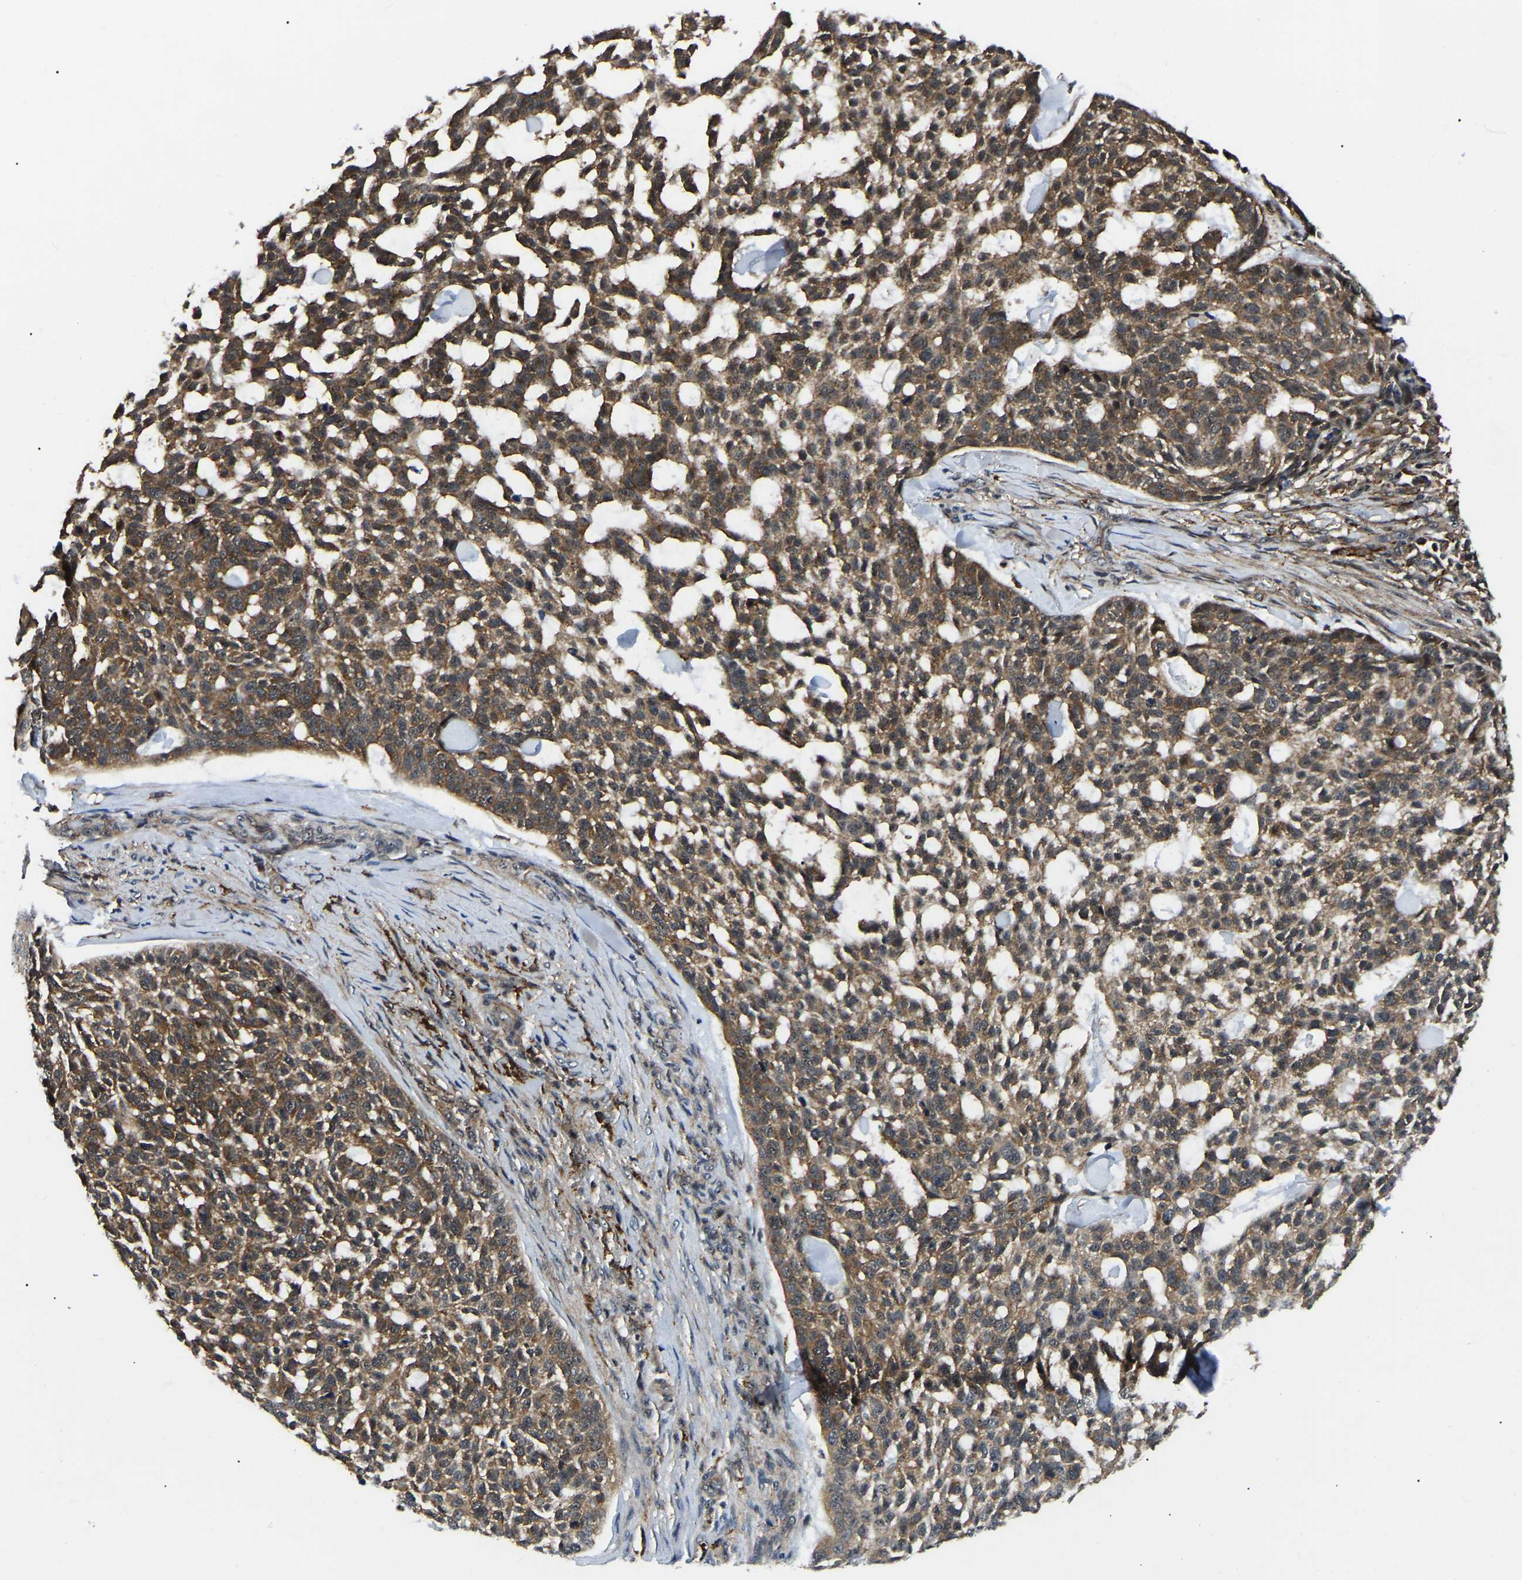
{"staining": {"intensity": "moderate", "quantity": ">75%", "location": "cytoplasmic/membranous"}, "tissue": "skin cancer", "cell_type": "Tumor cells", "image_type": "cancer", "snomed": [{"axis": "morphology", "description": "Basal cell carcinoma"}, {"axis": "topography", "description": "Skin"}], "caption": "Immunohistochemistry (IHC) of skin cancer (basal cell carcinoma) shows medium levels of moderate cytoplasmic/membranous expression in approximately >75% of tumor cells.", "gene": "RRP1B", "patient": {"sex": "female", "age": 64}}